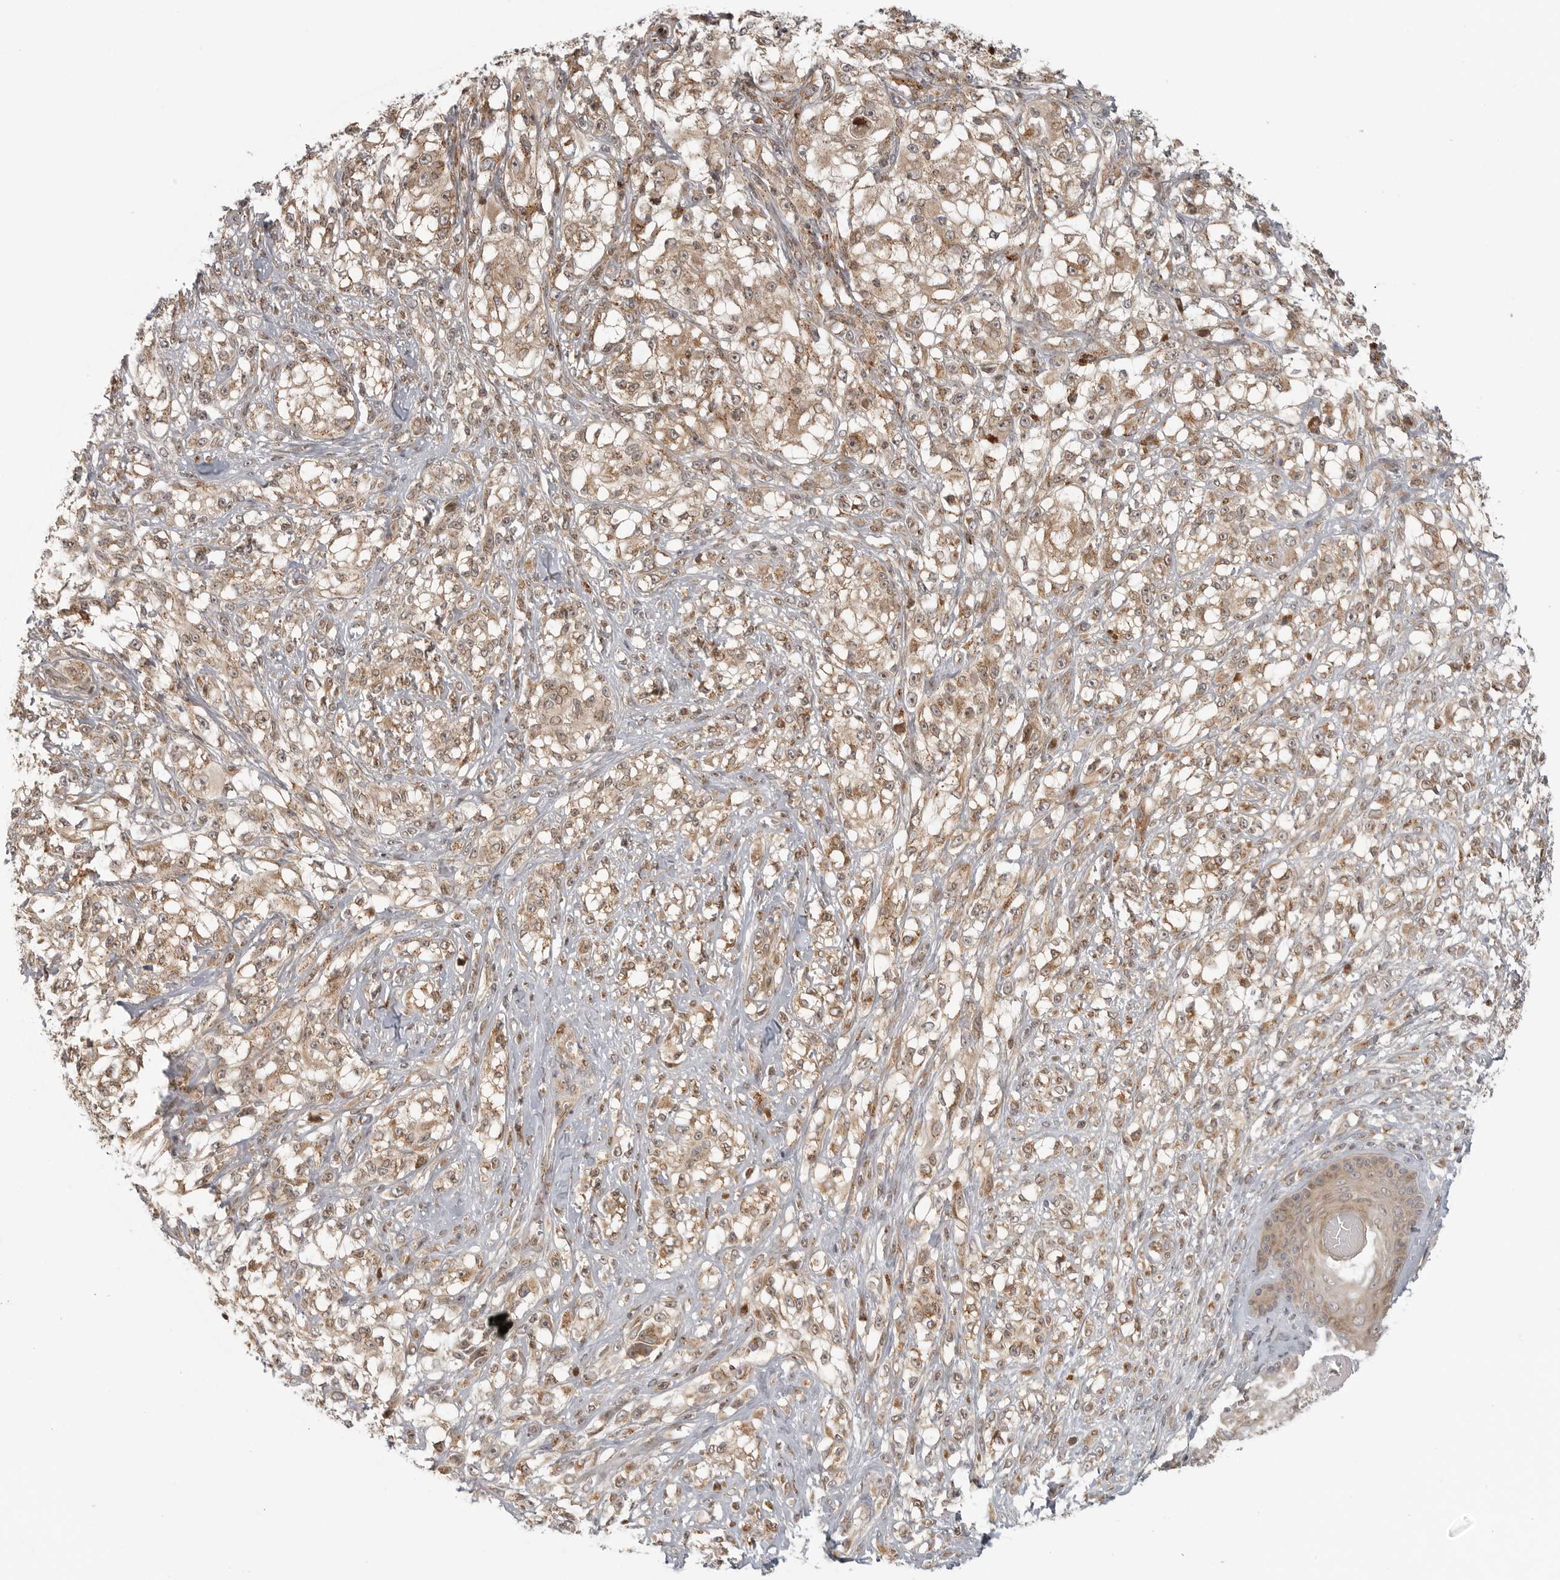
{"staining": {"intensity": "weak", "quantity": ">75%", "location": "cytoplasmic/membranous"}, "tissue": "melanoma", "cell_type": "Tumor cells", "image_type": "cancer", "snomed": [{"axis": "morphology", "description": "Malignant melanoma, NOS"}, {"axis": "topography", "description": "Skin of head"}], "caption": "Immunohistochemical staining of human malignant melanoma shows low levels of weak cytoplasmic/membranous protein expression in about >75% of tumor cells. Using DAB (3,3'-diaminobenzidine) (brown) and hematoxylin (blue) stains, captured at high magnification using brightfield microscopy.", "gene": "COPA", "patient": {"sex": "male", "age": 83}}